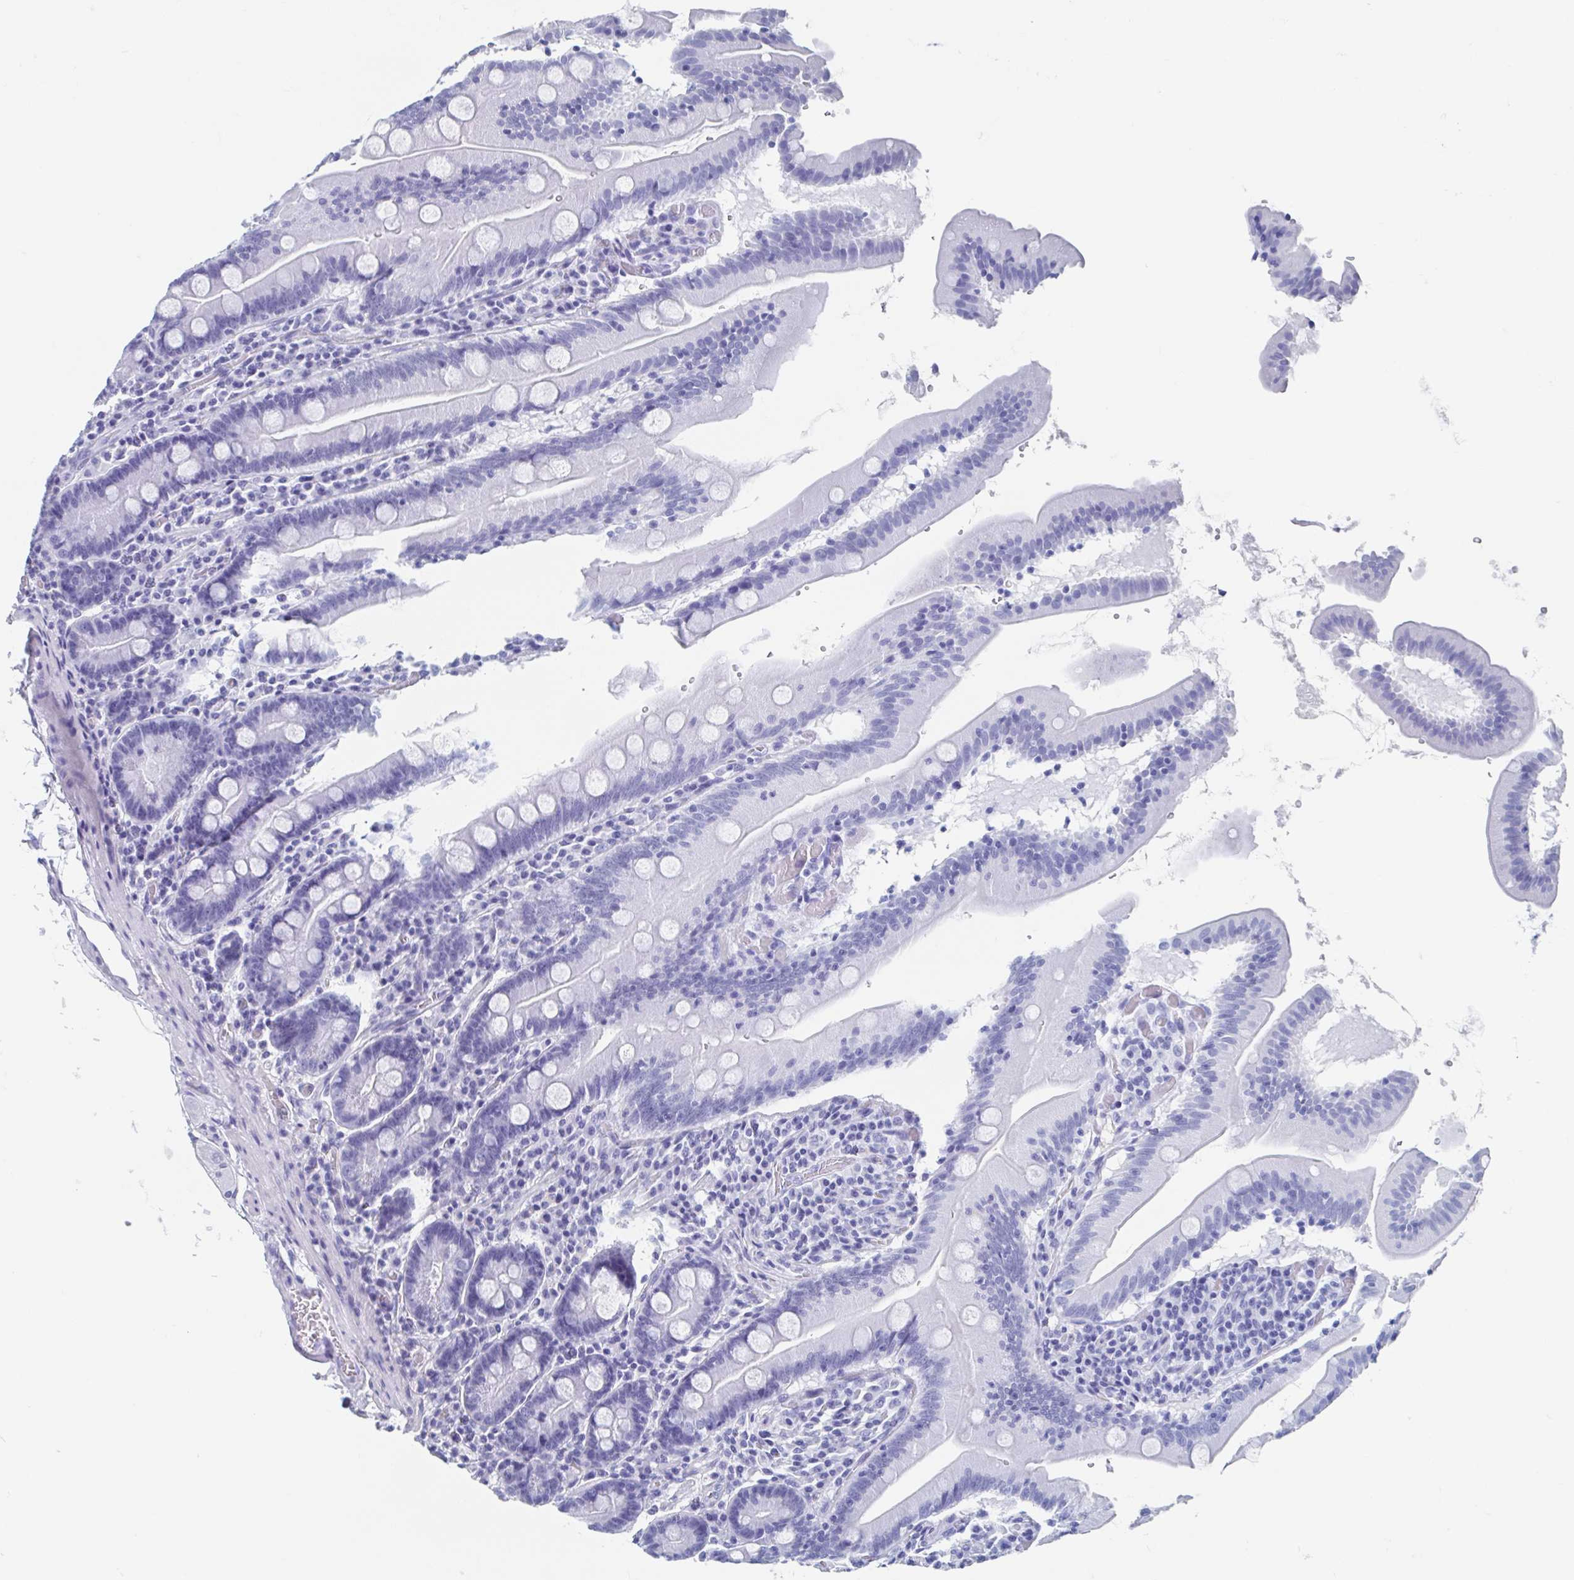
{"staining": {"intensity": "negative", "quantity": "none", "location": "none"}, "tissue": "small intestine", "cell_type": "Glandular cells", "image_type": "normal", "snomed": [{"axis": "morphology", "description": "Normal tissue, NOS"}, {"axis": "topography", "description": "Small intestine"}], "caption": "A micrograph of human small intestine is negative for staining in glandular cells.", "gene": "HDGFL1", "patient": {"sex": "male", "age": 37}}